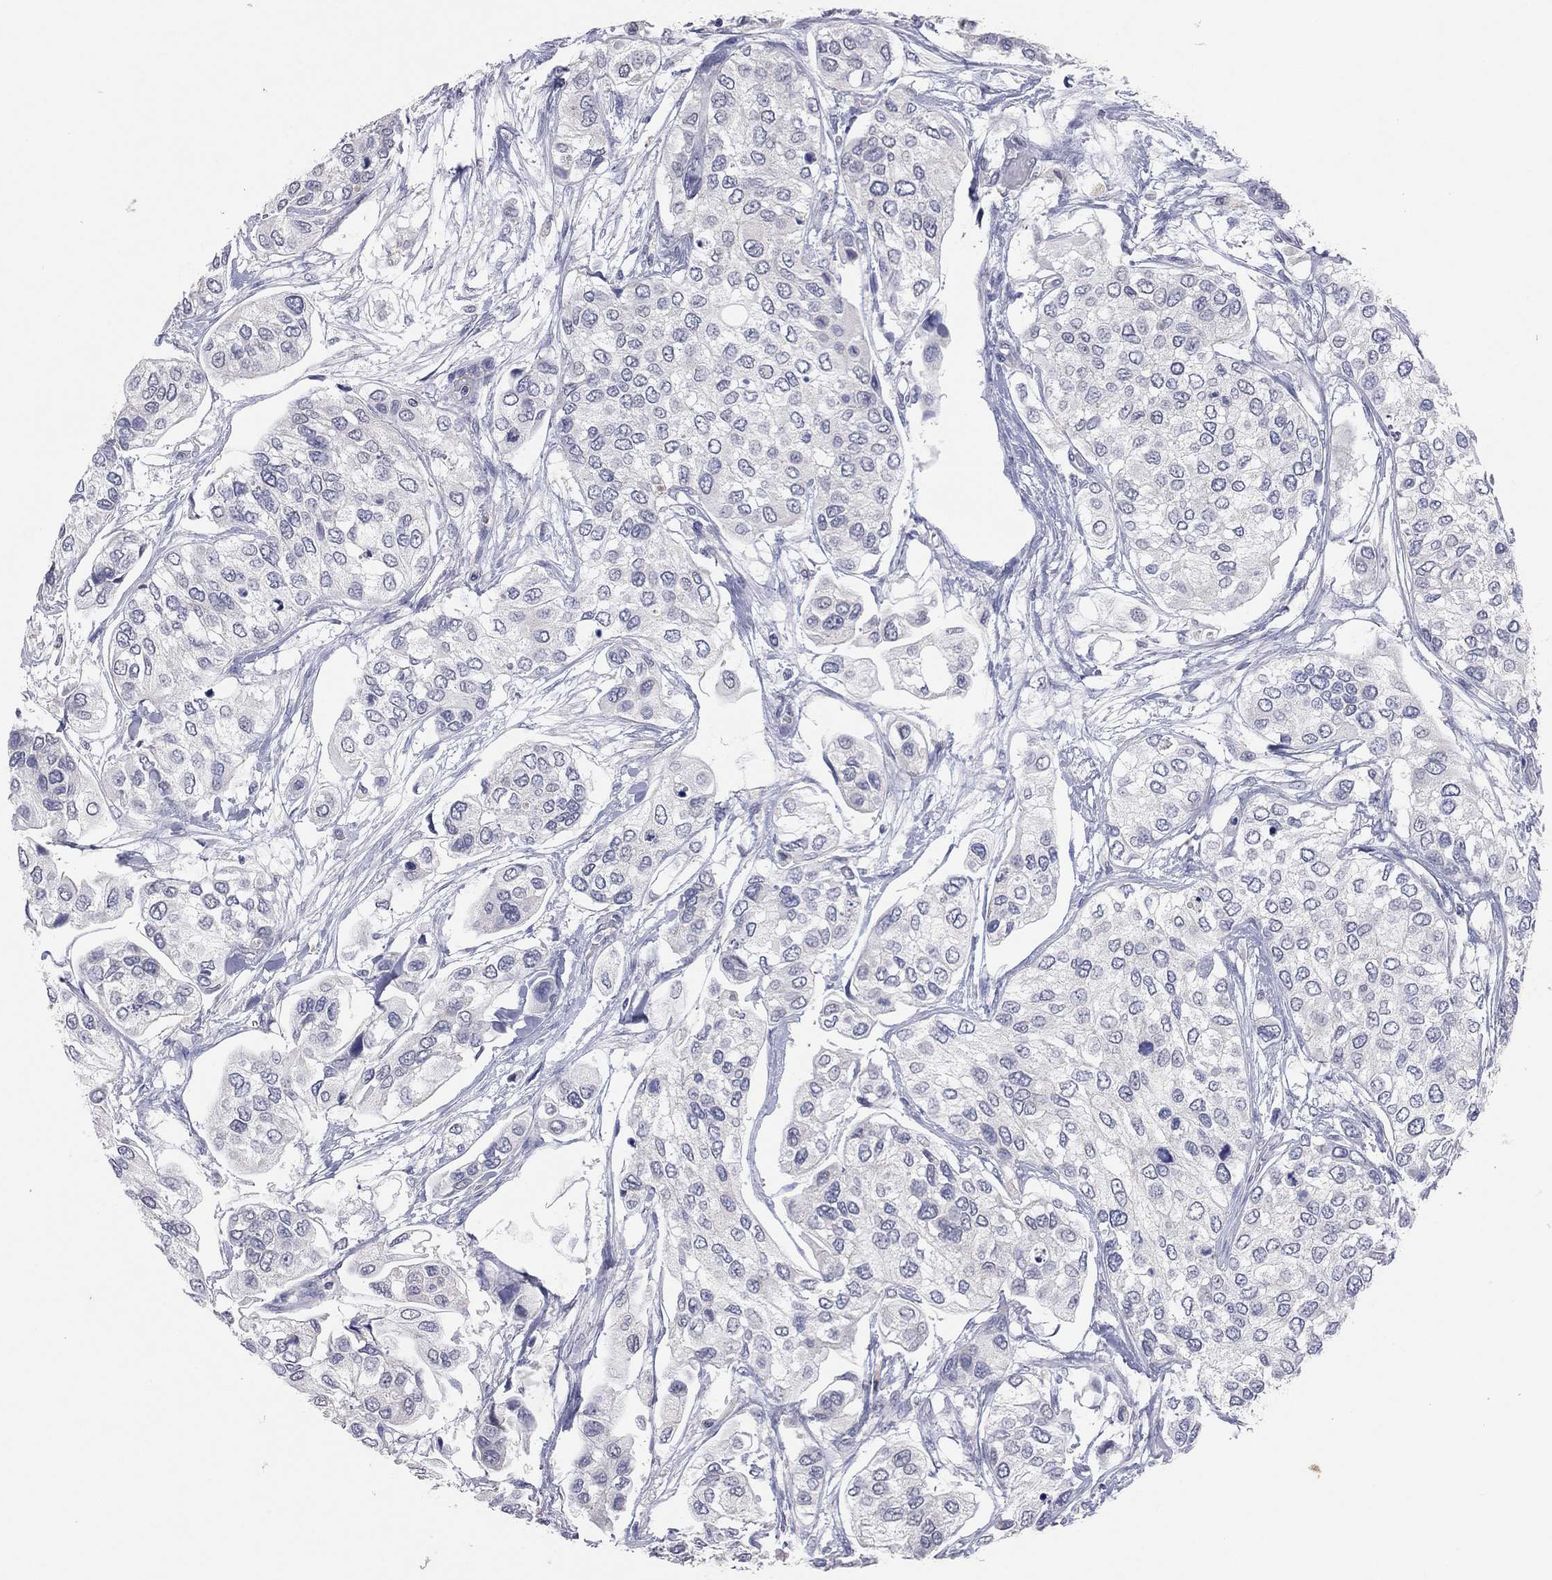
{"staining": {"intensity": "negative", "quantity": "none", "location": "none"}, "tissue": "urothelial cancer", "cell_type": "Tumor cells", "image_type": "cancer", "snomed": [{"axis": "morphology", "description": "Urothelial carcinoma, High grade"}, {"axis": "topography", "description": "Urinary bladder"}], "caption": "The immunohistochemistry micrograph has no significant expression in tumor cells of high-grade urothelial carcinoma tissue.", "gene": "MMP13", "patient": {"sex": "male", "age": 77}}